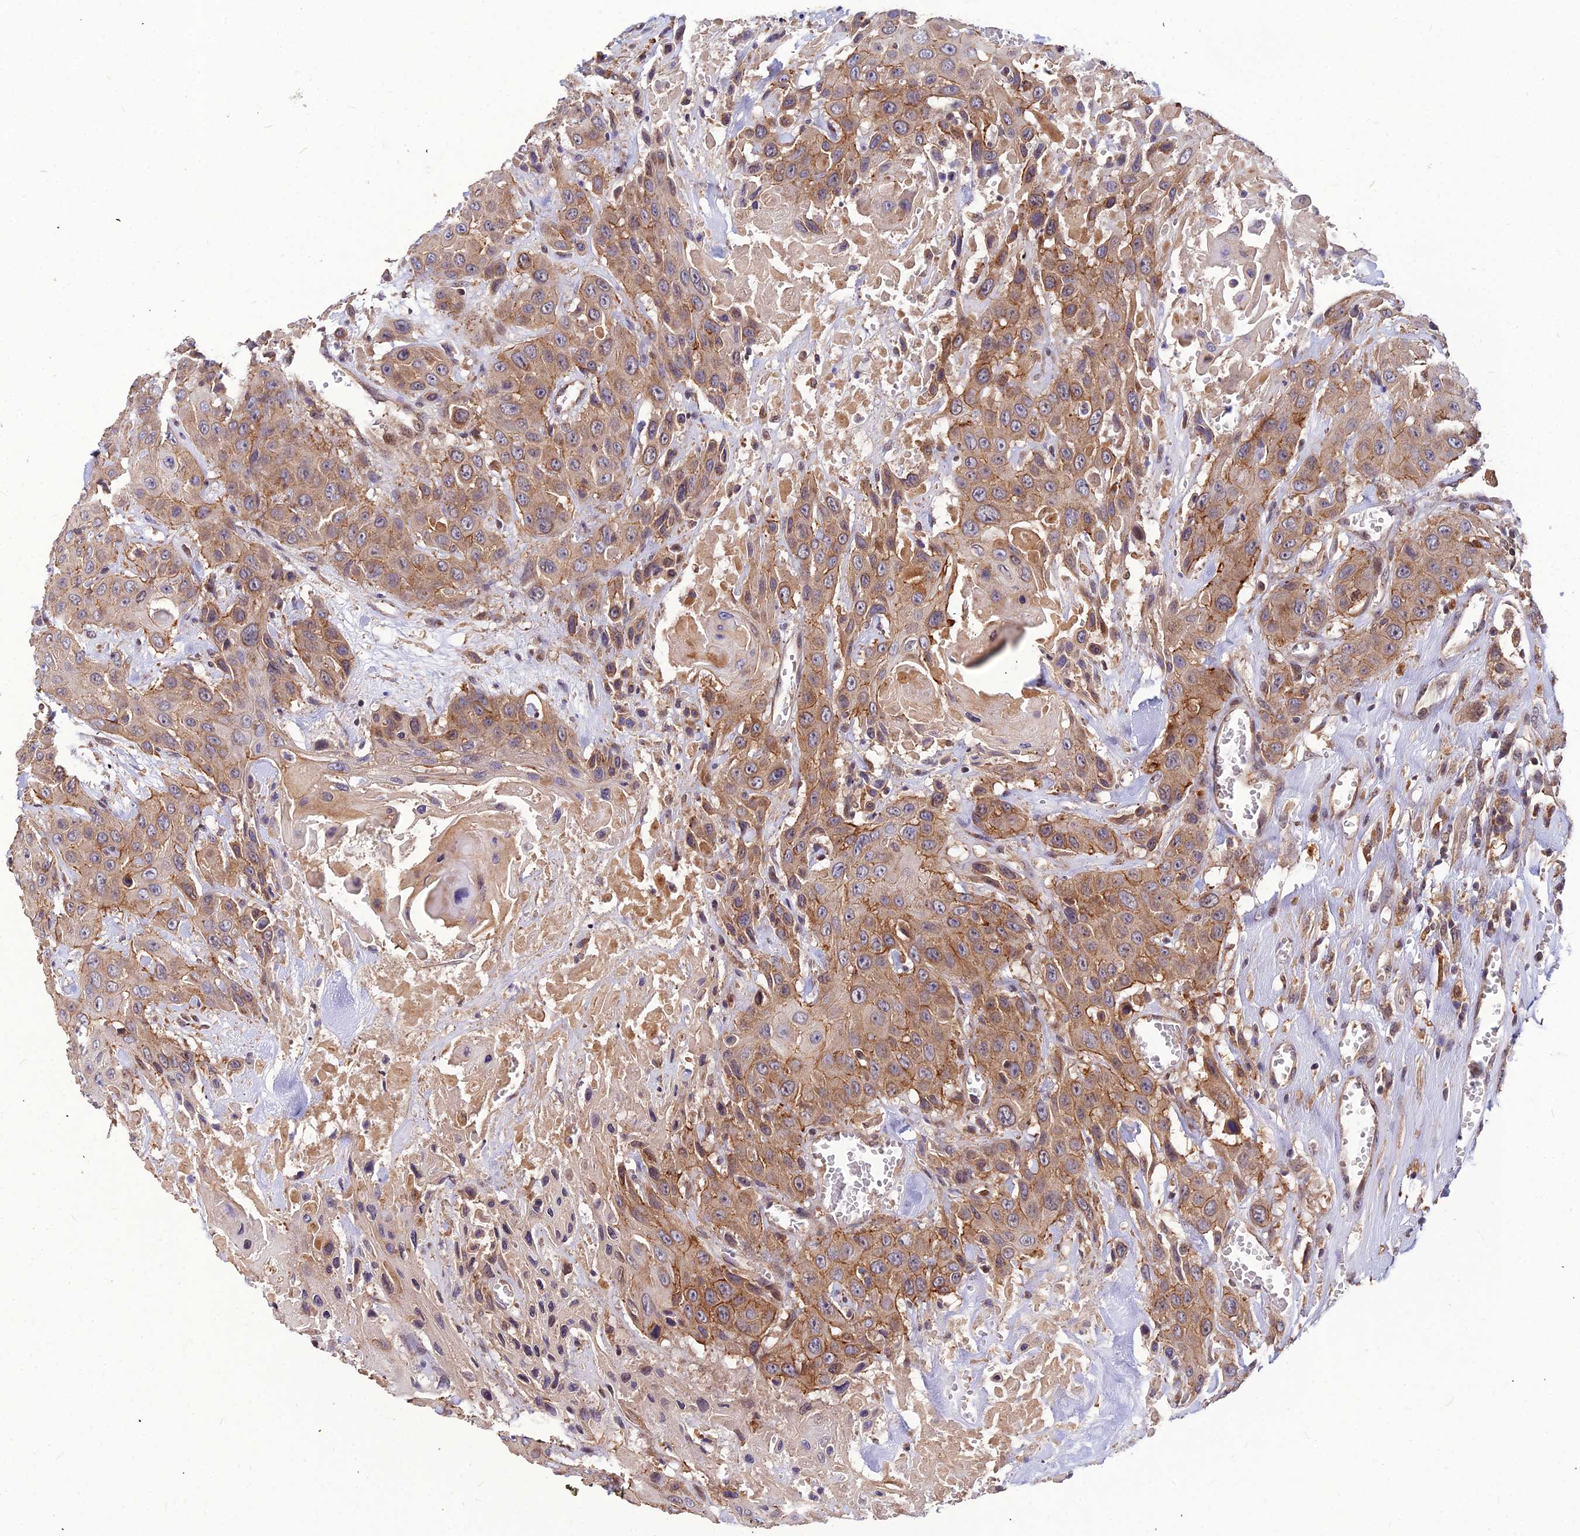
{"staining": {"intensity": "moderate", "quantity": ">75%", "location": "cytoplasmic/membranous"}, "tissue": "head and neck cancer", "cell_type": "Tumor cells", "image_type": "cancer", "snomed": [{"axis": "morphology", "description": "Squamous cell carcinoma, NOS"}, {"axis": "topography", "description": "Head-Neck"}], "caption": "IHC (DAB) staining of head and neck cancer (squamous cell carcinoma) exhibits moderate cytoplasmic/membranous protein expression in about >75% of tumor cells.", "gene": "LEKR1", "patient": {"sex": "male", "age": 81}}